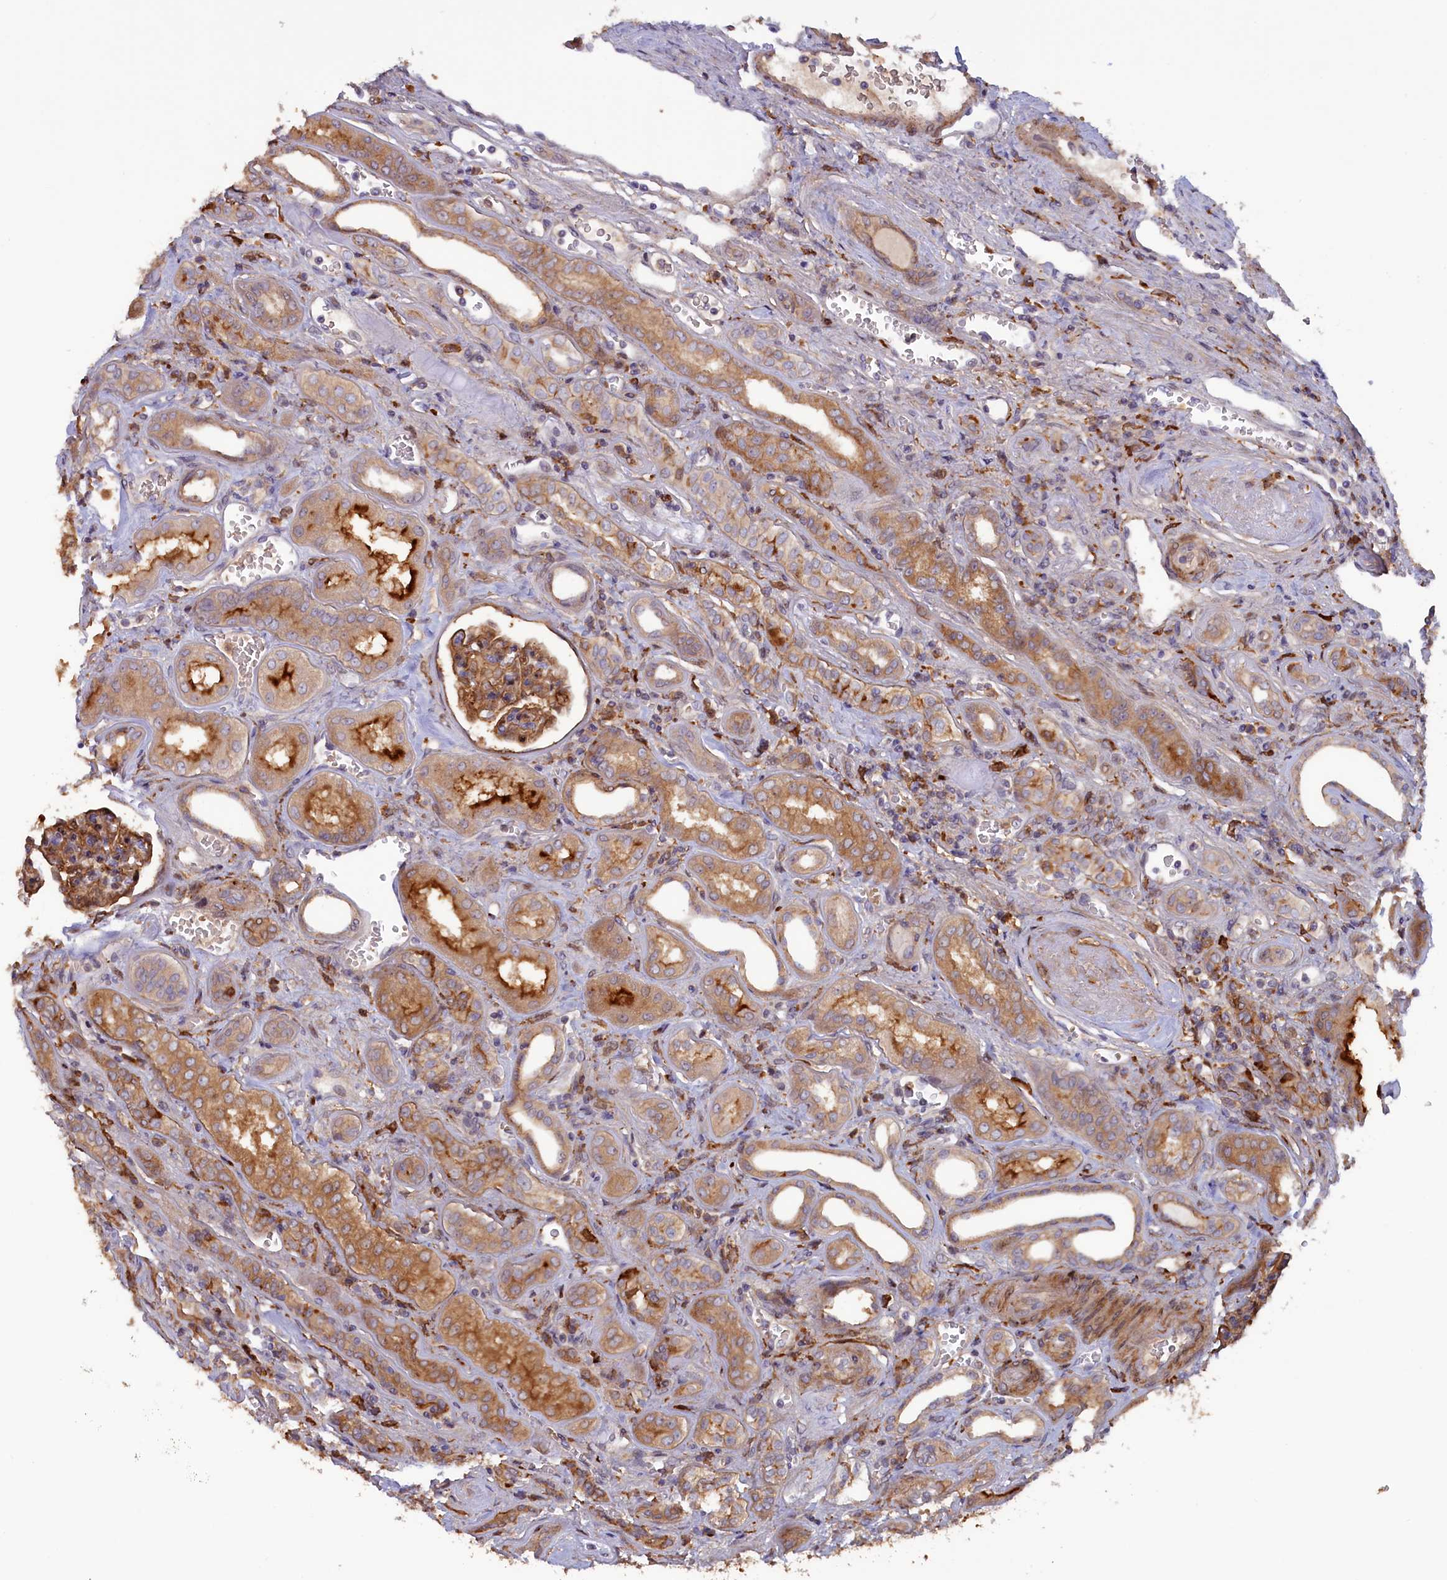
{"staining": {"intensity": "moderate", "quantity": ">75%", "location": "cytoplasmic/membranous"}, "tissue": "kidney", "cell_type": "Cells in glomeruli", "image_type": "normal", "snomed": [{"axis": "morphology", "description": "Normal tissue, NOS"}, {"axis": "morphology", "description": "Adenocarcinoma, NOS"}, {"axis": "topography", "description": "Kidney"}], "caption": "Cells in glomeruli reveal medium levels of moderate cytoplasmic/membranous staining in about >75% of cells in benign human kidney.", "gene": "FERMT1", "patient": {"sex": "female", "age": 68}}